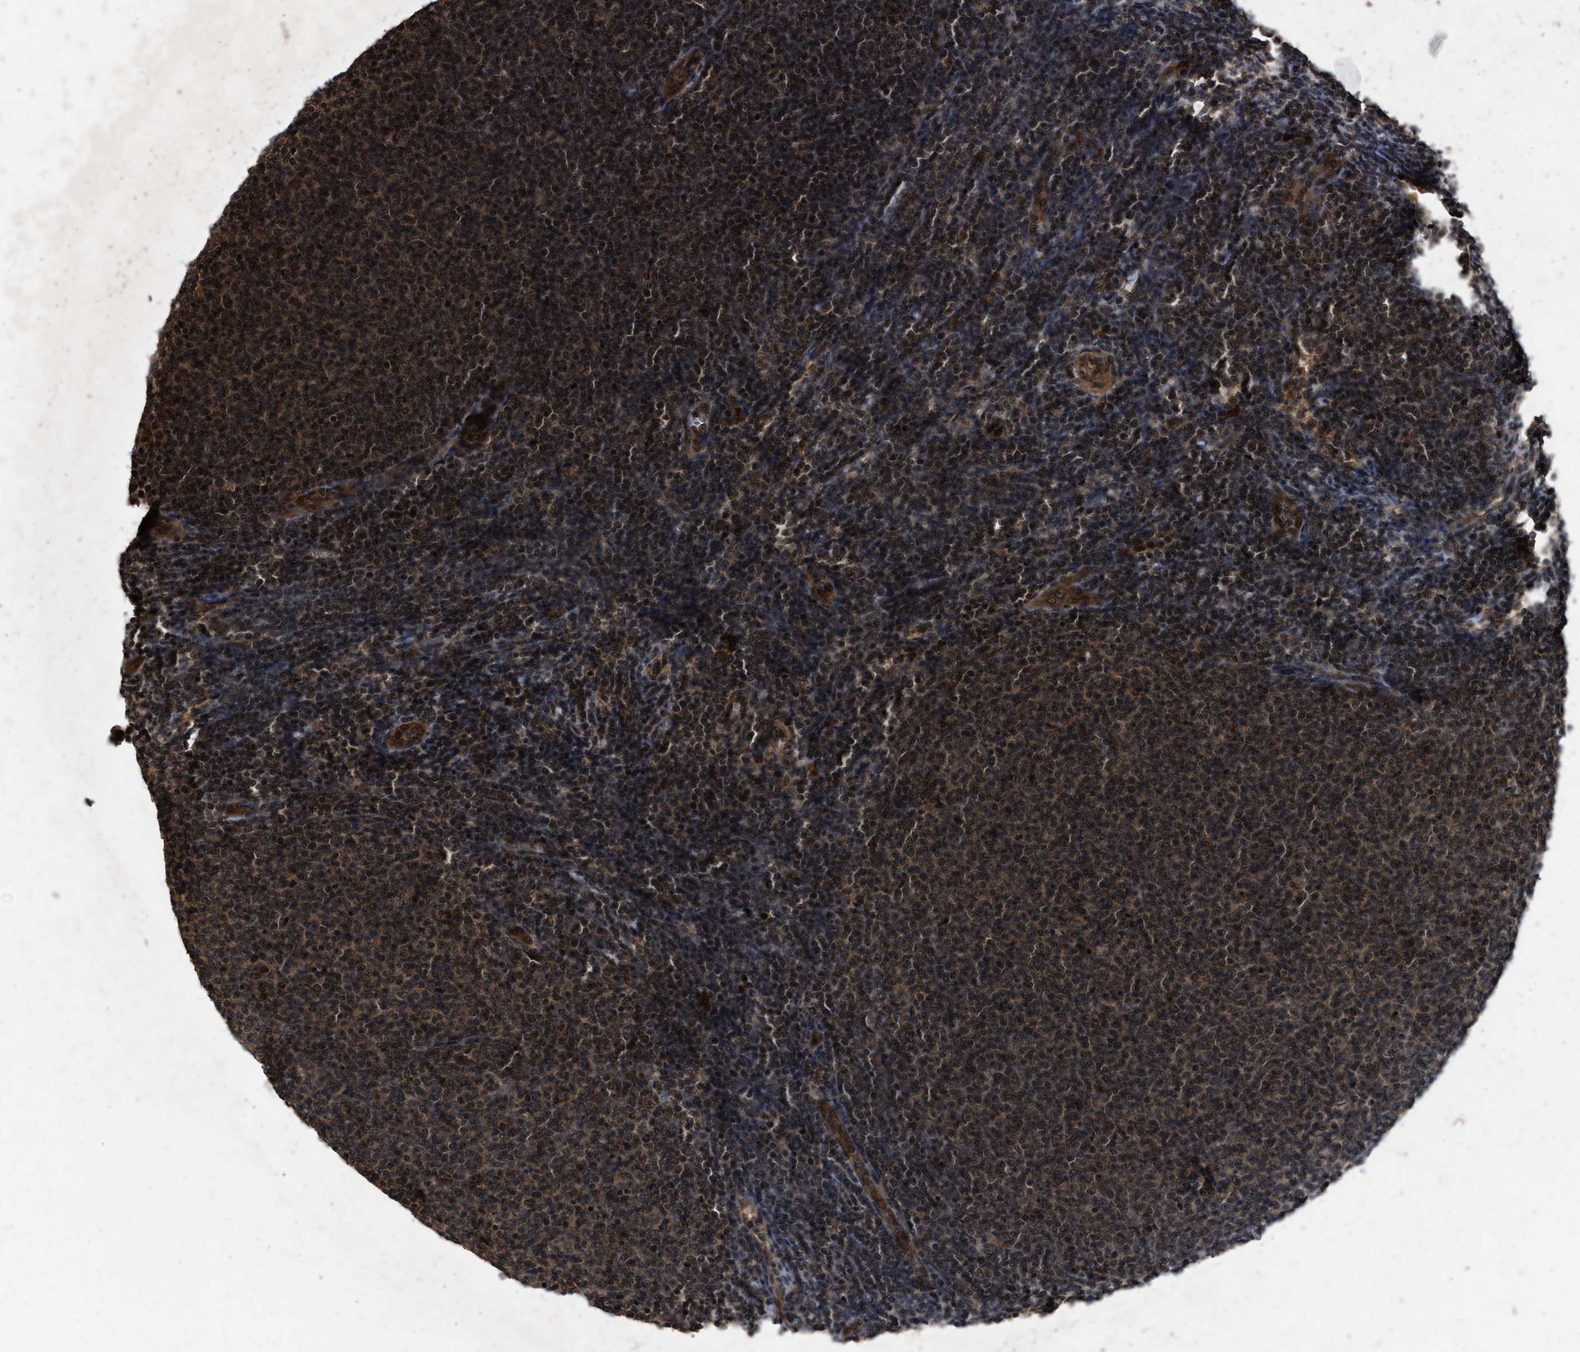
{"staining": {"intensity": "moderate", "quantity": ">75%", "location": "nuclear"}, "tissue": "lymphoma", "cell_type": "Tumor cells", "image_type": "cancer", "snomed": [{"axis": "morphology", "description": "Malignant lymphoma, non-Hodgkin's type, Low grade"}, {"axis": "topography", "description": "Lymph node"}], "caption": "A brown stain highlights moderate nuclear staining of a protein in human lymphoma tumor cells. The staining was performed using DAB to visualize the protein expression in brown, while the nuclei were stained in blue with hematoxylin (Magnification: 20x).", "gene": "RUSC2", "patient": {"sex": "male", "age": 66}}